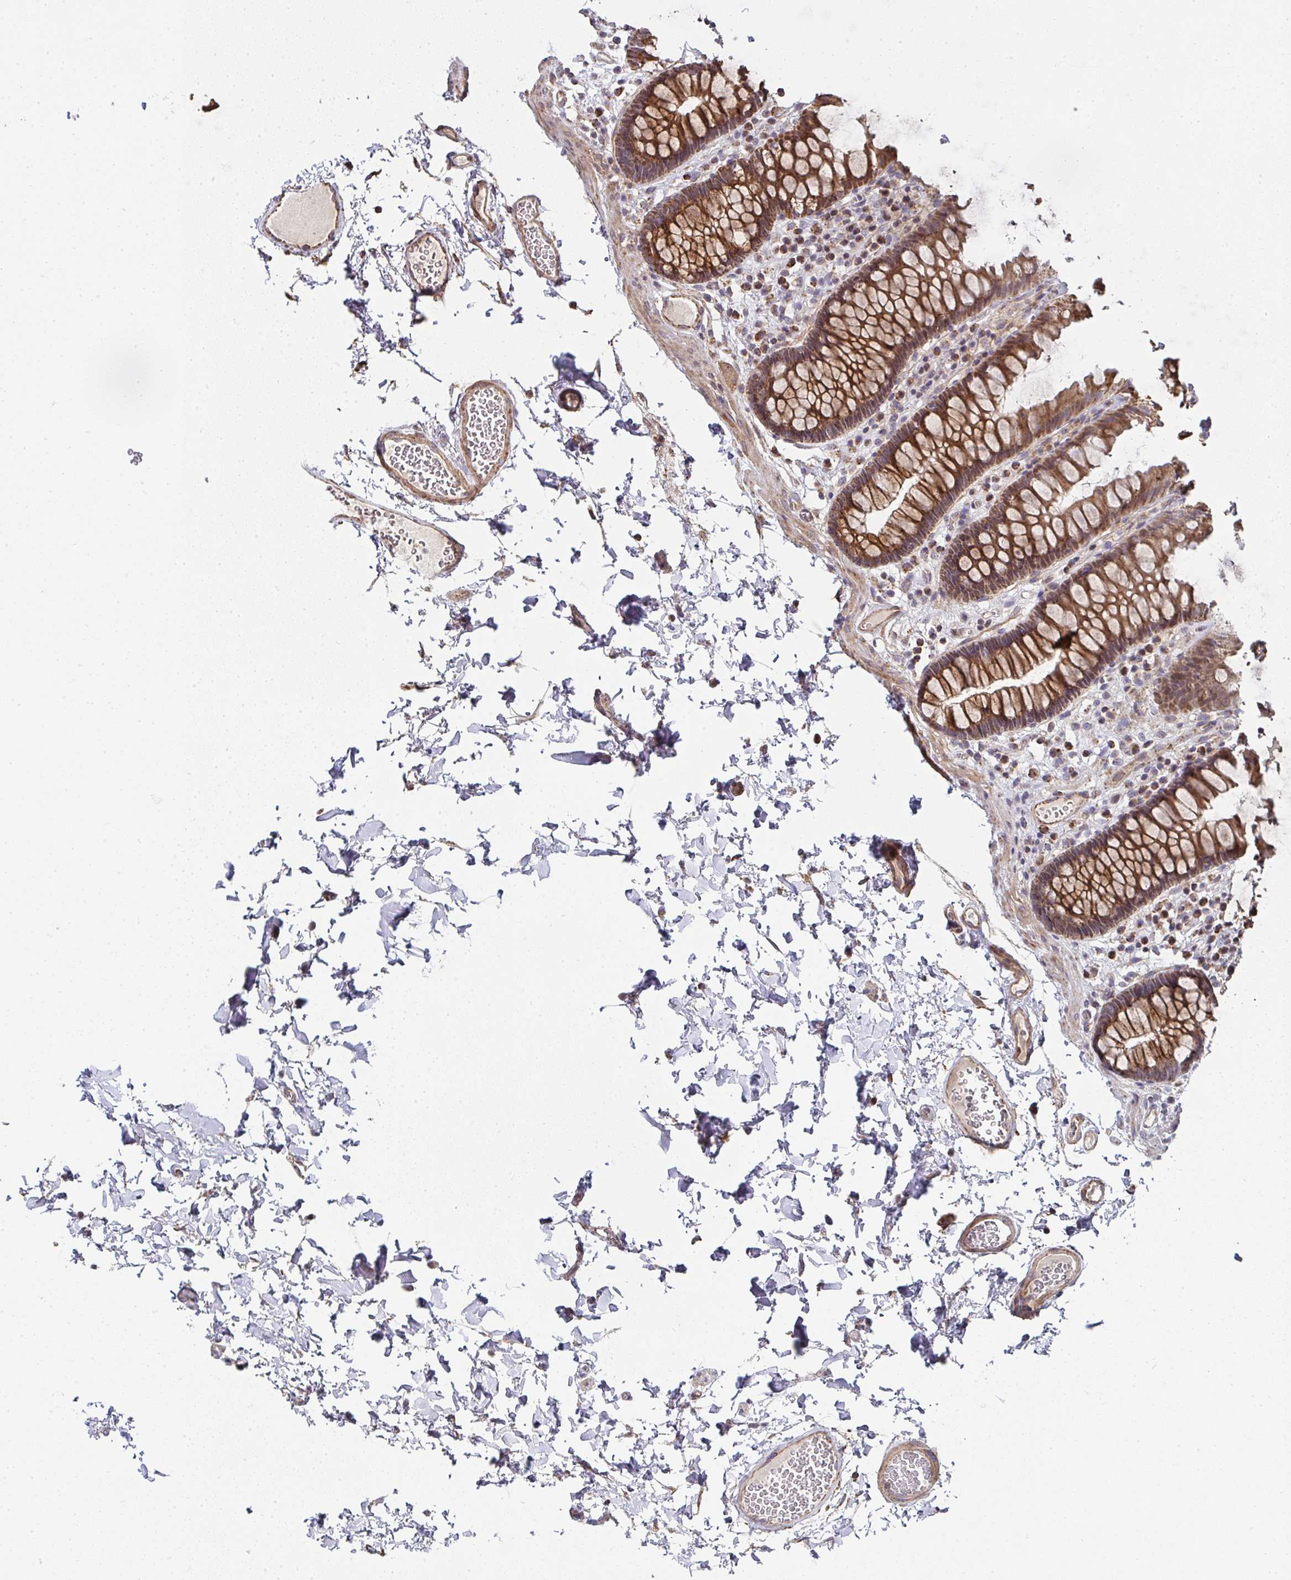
{"staining": {"intensity": "weak", "quantity": ">75%", "location": "cytoplasmic/membranous"}, "tissue": "colon", "cell_type": "Endothelial cells", "image_type": "normal", "snomed": [{"axis": "morphology", "description": "Normal tissue, NOS"}, {"axis": "topography", "description": "Colon"}, {"axis": "topography", "description": "Peripheral nerve tissue"}], "caption": "Human colon stained with a brown dye exhibits weak cytoplasmic/membranous positive expression in approximately >75% of endothelial cells.", "gene": "AGTPBP1", "patient": {"sex": "male", "age": 84}}